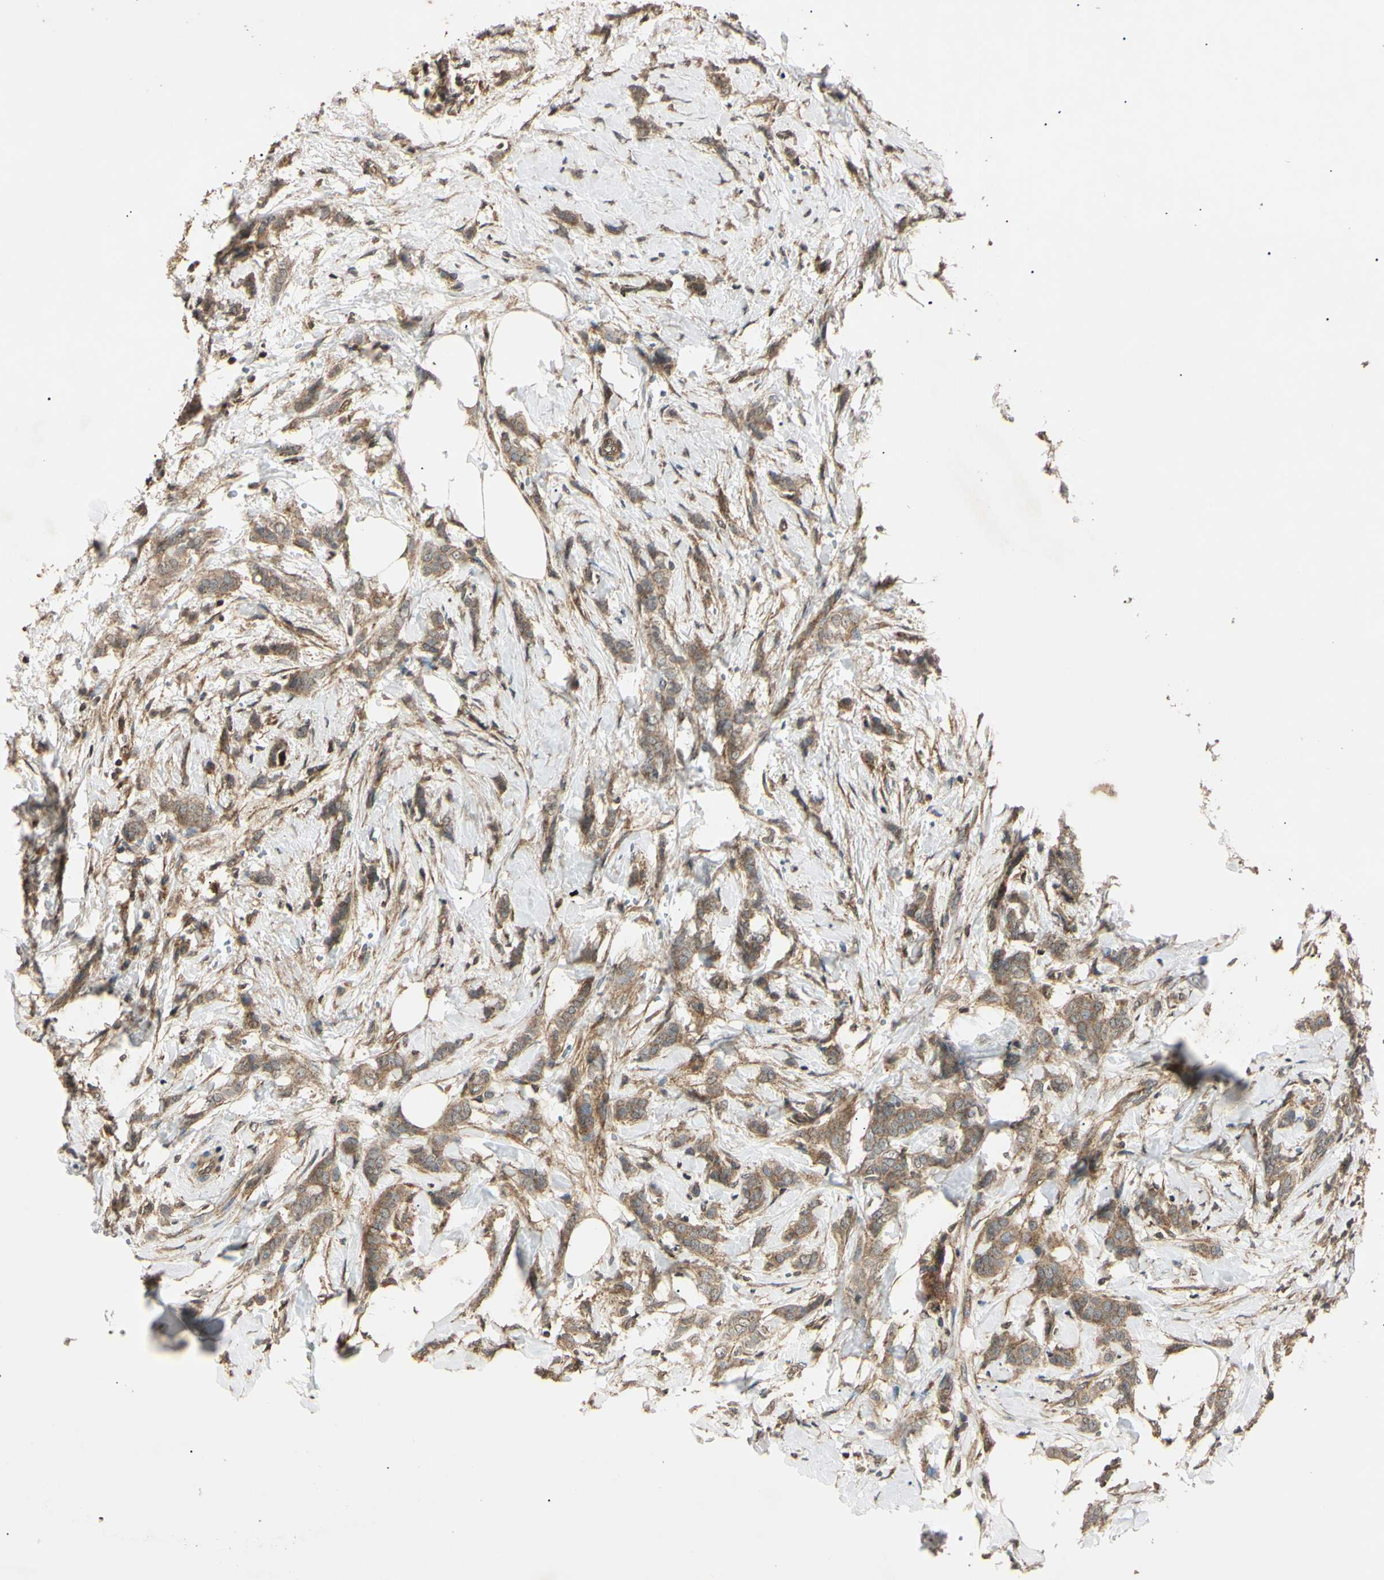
{"staining": {"intensity": "moderate", "quantity": "25%-75%", "location": "cytoplasmic/membranous"}, "tissue": "breast cancer", "cell_type": "Tumor cells", "image_type": "cancer", "snomed": [{"axis": "morphology", "description": "Lobular carcinoma, in situ"}, {"axis": "morphology", "description": "Lobular carcinoma"}, {"axis": "topography", "description": "Breast"}], "caption": "Immunohistochemical staining of breast lobular carcinoma demonstrates moderate cytoplasmic/membranous protein staining in about 25%-75% of tumor cells.", "gene": "EPN1", "patient": {"sex": "female", "age": 41}}